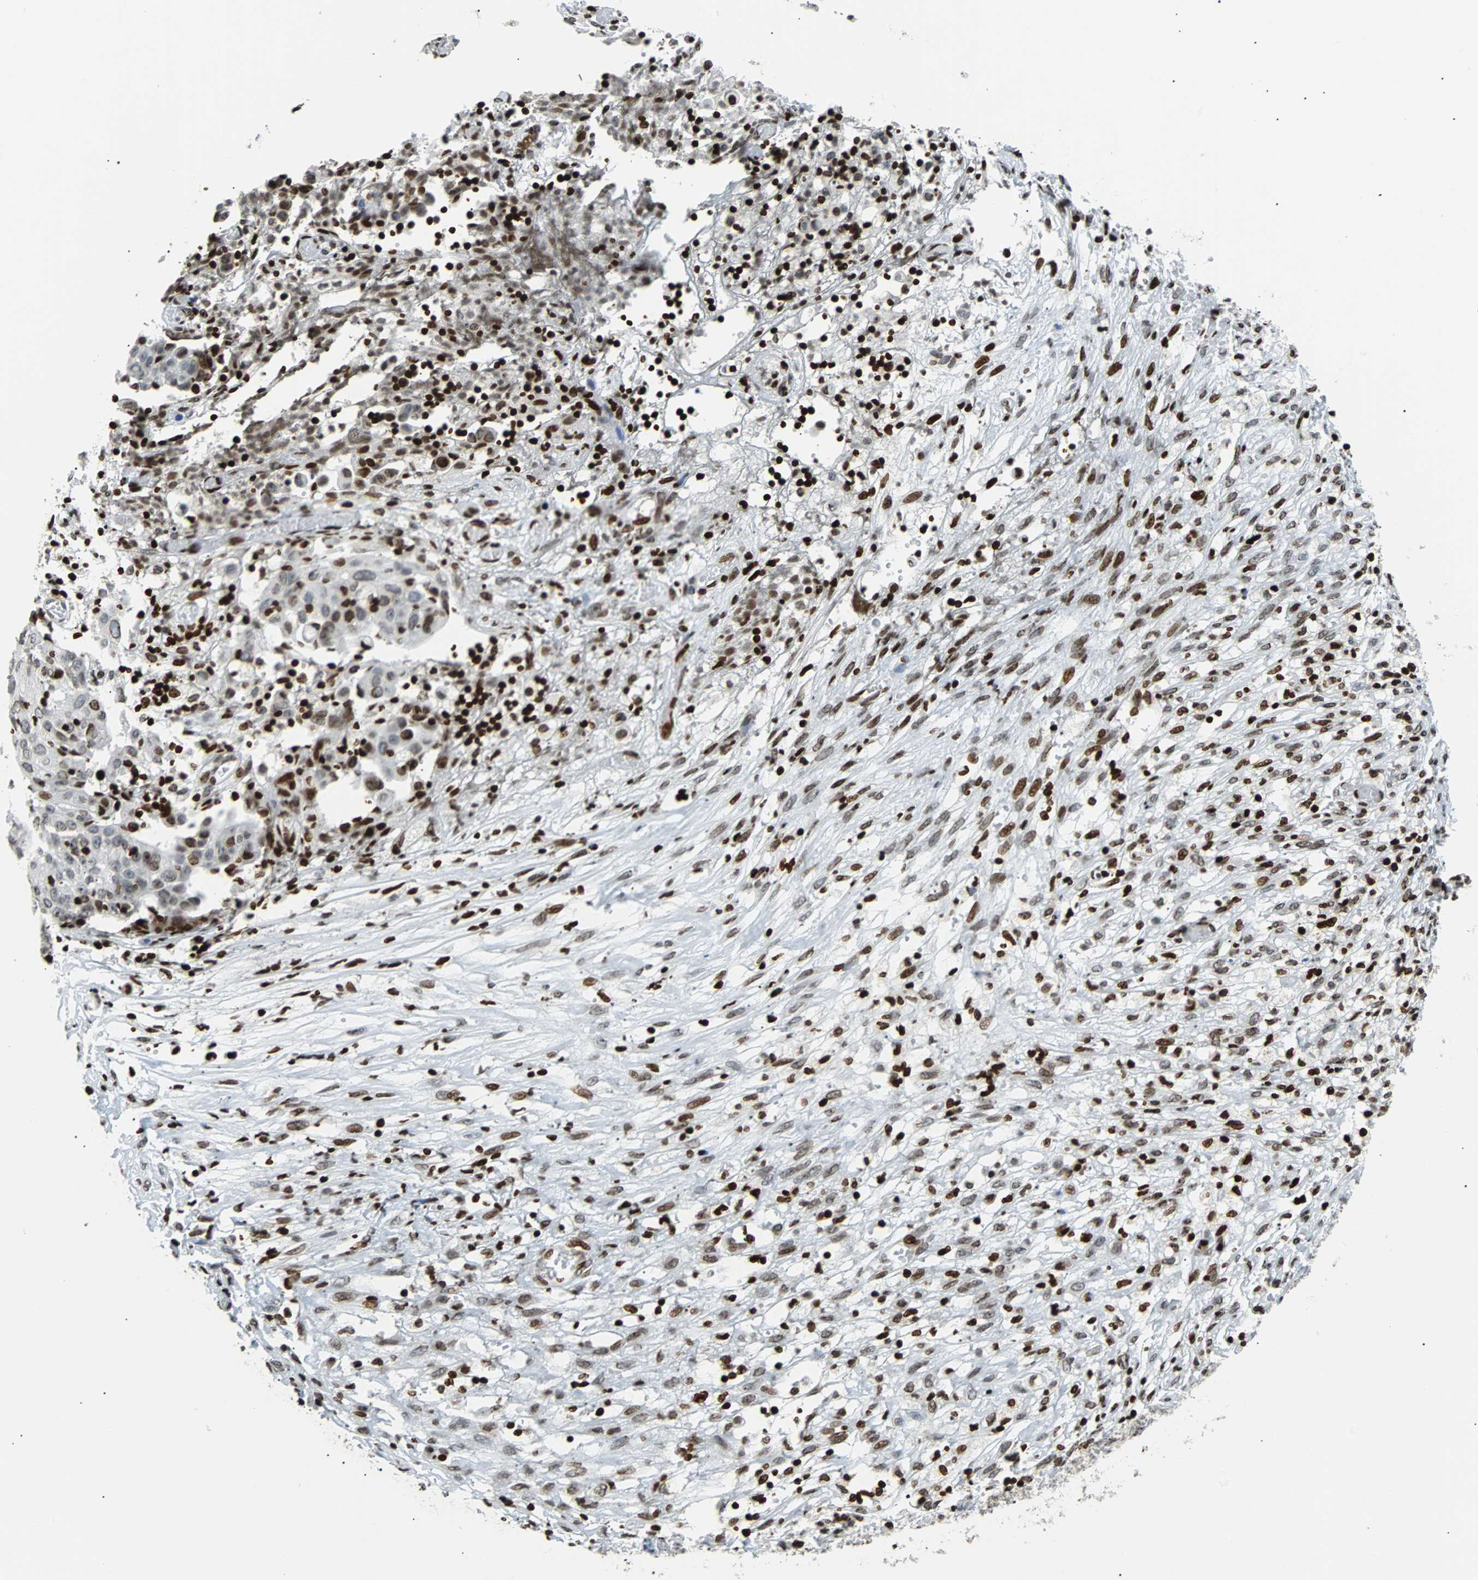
{"staining": {"intensity": "moderate", "quantity": "25%-75%", "location": "nuclear"}, "tissue": "ovarian cancer", "cell_type": "Tumor cells", "image_type": "cancer", "snomed": [{"axis": "morphology", "description": "Carcinoma, endometroid"}, {"axis": "topography", "description": "Ovary"}], "caption": "A brown stain labels moderate nuclear expression of a protein in human ovarian cancer tumor cells. (Brightfield microscopy of DAB IHC at high magnification).", "gene": "ZNF131", "patient": {"sex": "female", "age": 42}}